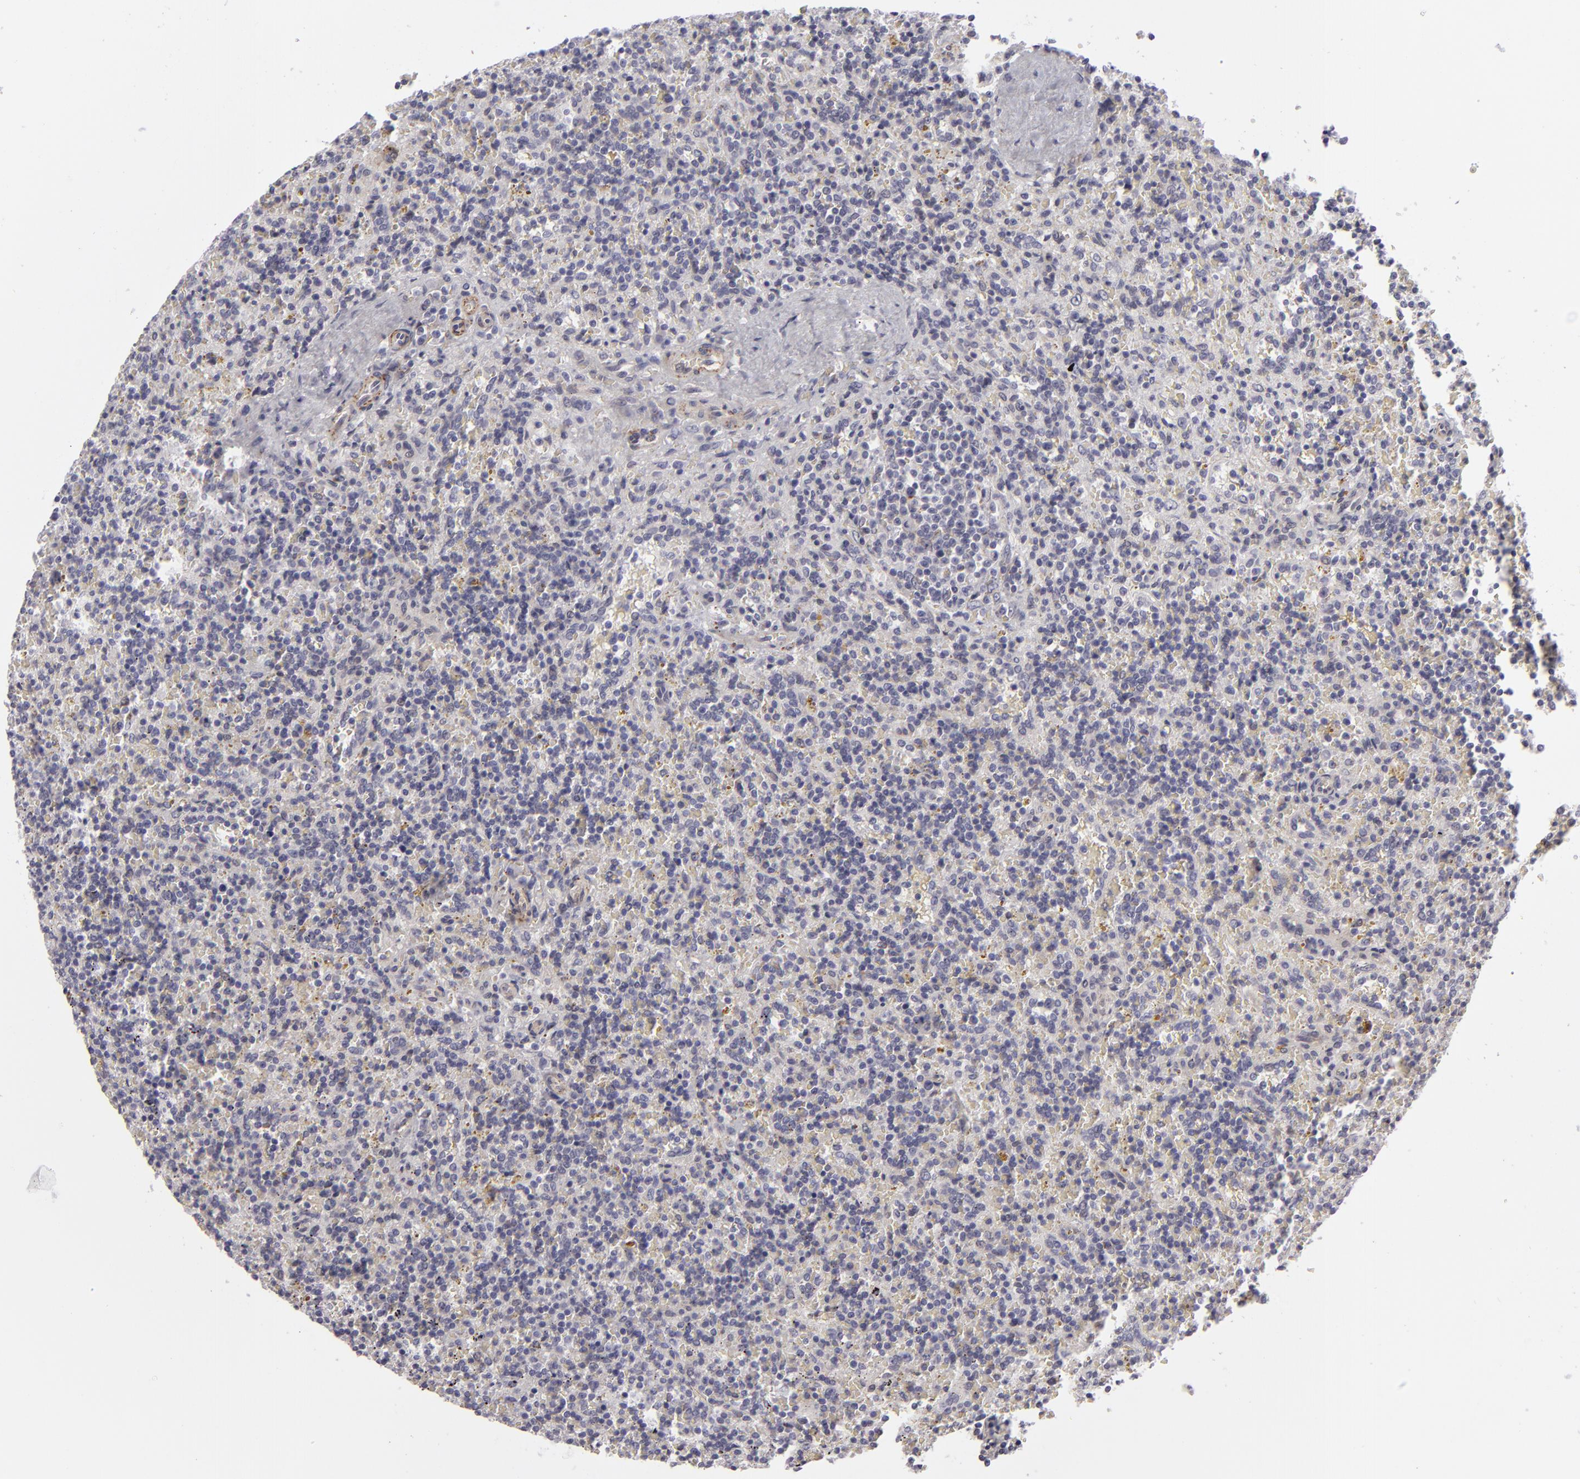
{"staining": {"intensity": "negative", "quantity": "none", "location": "none"}, "tissue": "lymphoma", "cell_type": "Tumor cells", "image_type": "cancer", "snomed": [{"axis": "morphology", "description": "Malignant lymphoma, non-Hodgkin's type, Low grade"}, {"axis": "topography", "description": "Spleen"}], "caption": "Tumor cells show no significant protein expression in low-grade malignant lymphoma, non-Hodgkin's type. Nuclei are stained in blue.", "gene": "ALCAM", "patient": {"sex": "male", "age": 67}}